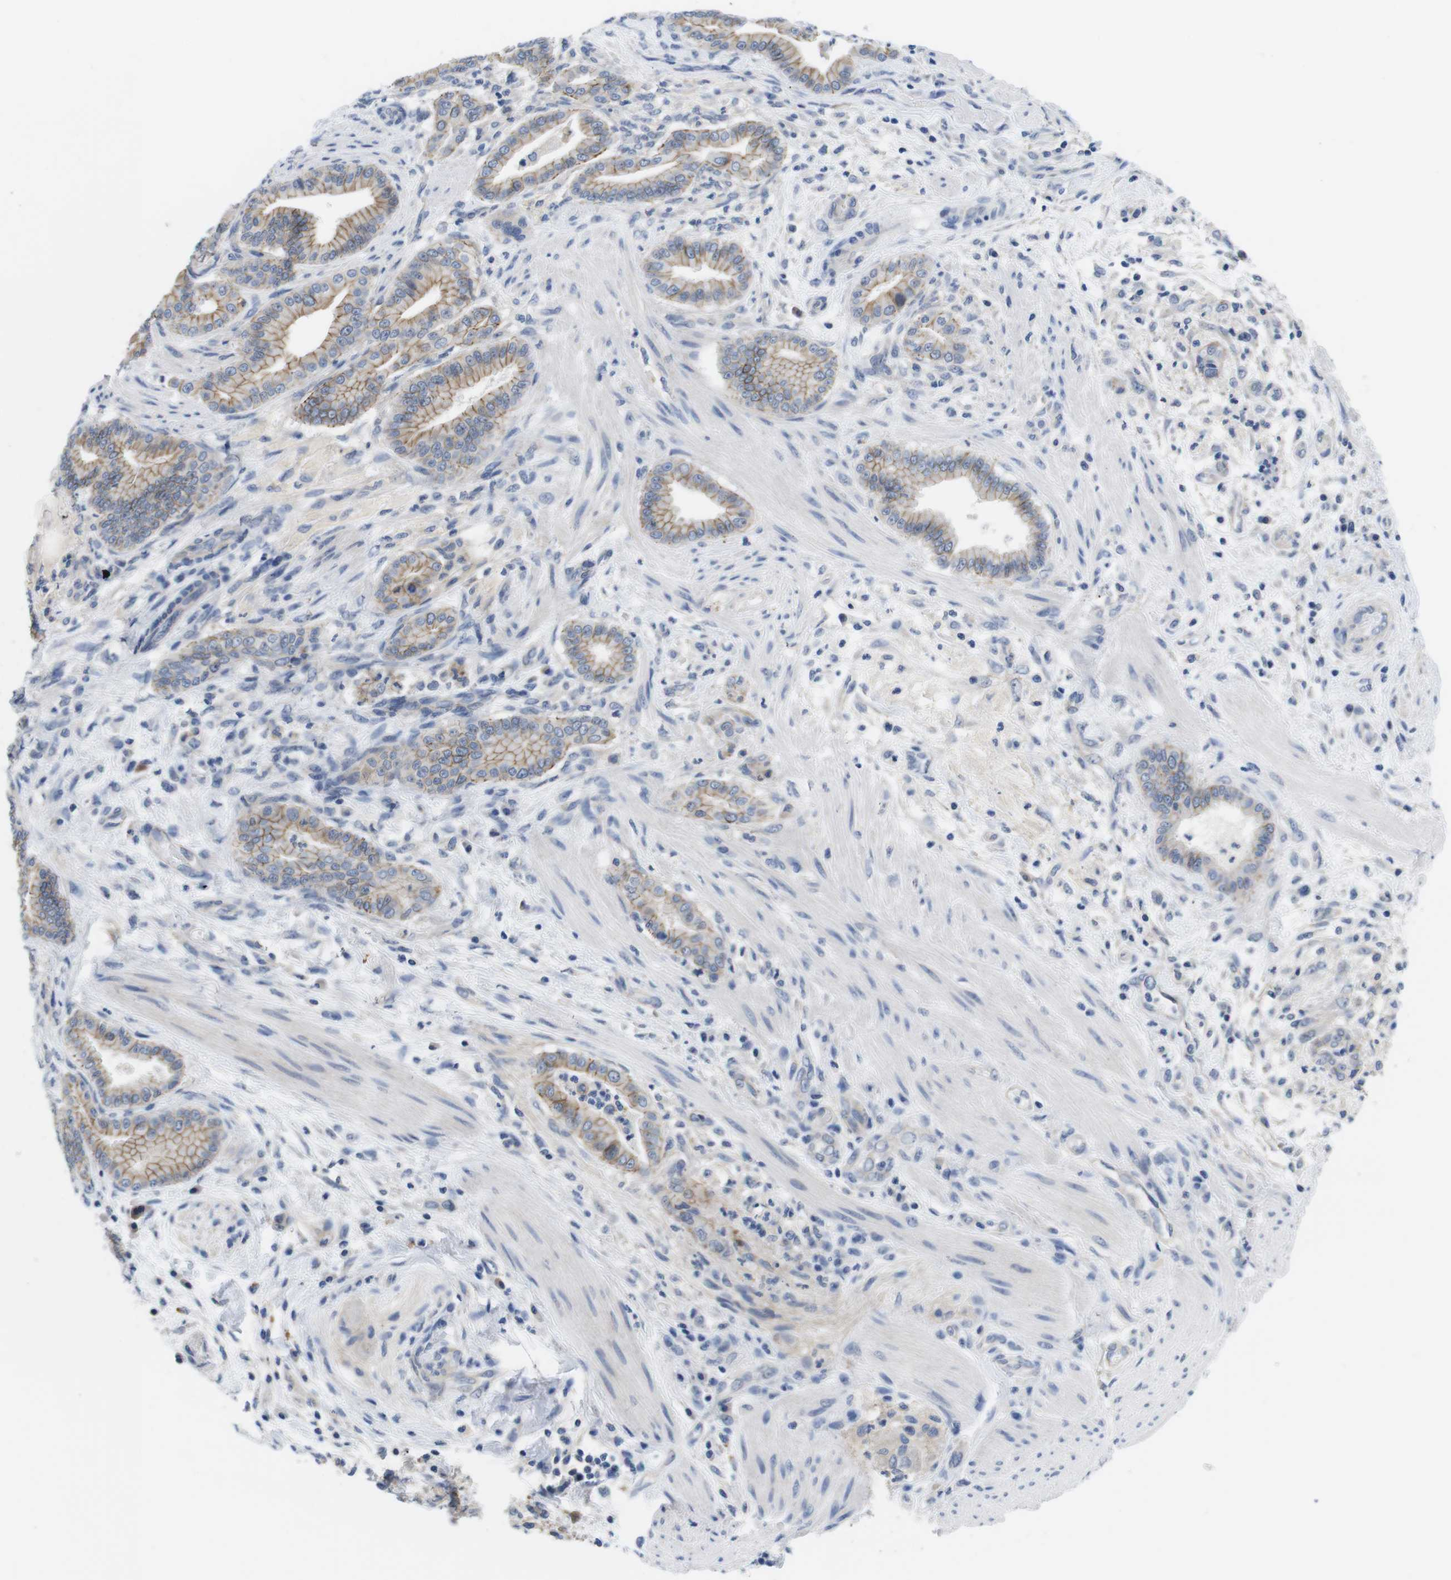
{"staining": {"intensity": "moderate", "quantity": ">75%", "location": "cytoplasmic/membranous"}, "tissue": "pancreatic cancer", "cell_type": "Tumor cells", "image_type": "cancer", "snomed": [{"axis": "morphology", "description": "Normal tissue, NOS"}, {"axis": "morphology", "description": "Adenocarcinoma, NOS"}, {"axis": "topography", "description": "Pancreas"}], "caption": "There is medium levels of moderate cytoplasmic/membranous staining in tumor cells of adenocarcinoma (pancreatic), as demonstrated by immunohistochemical staining (brown color).", "gene": "SCRIB", "patient": {"sex": "male", "age": 63}}